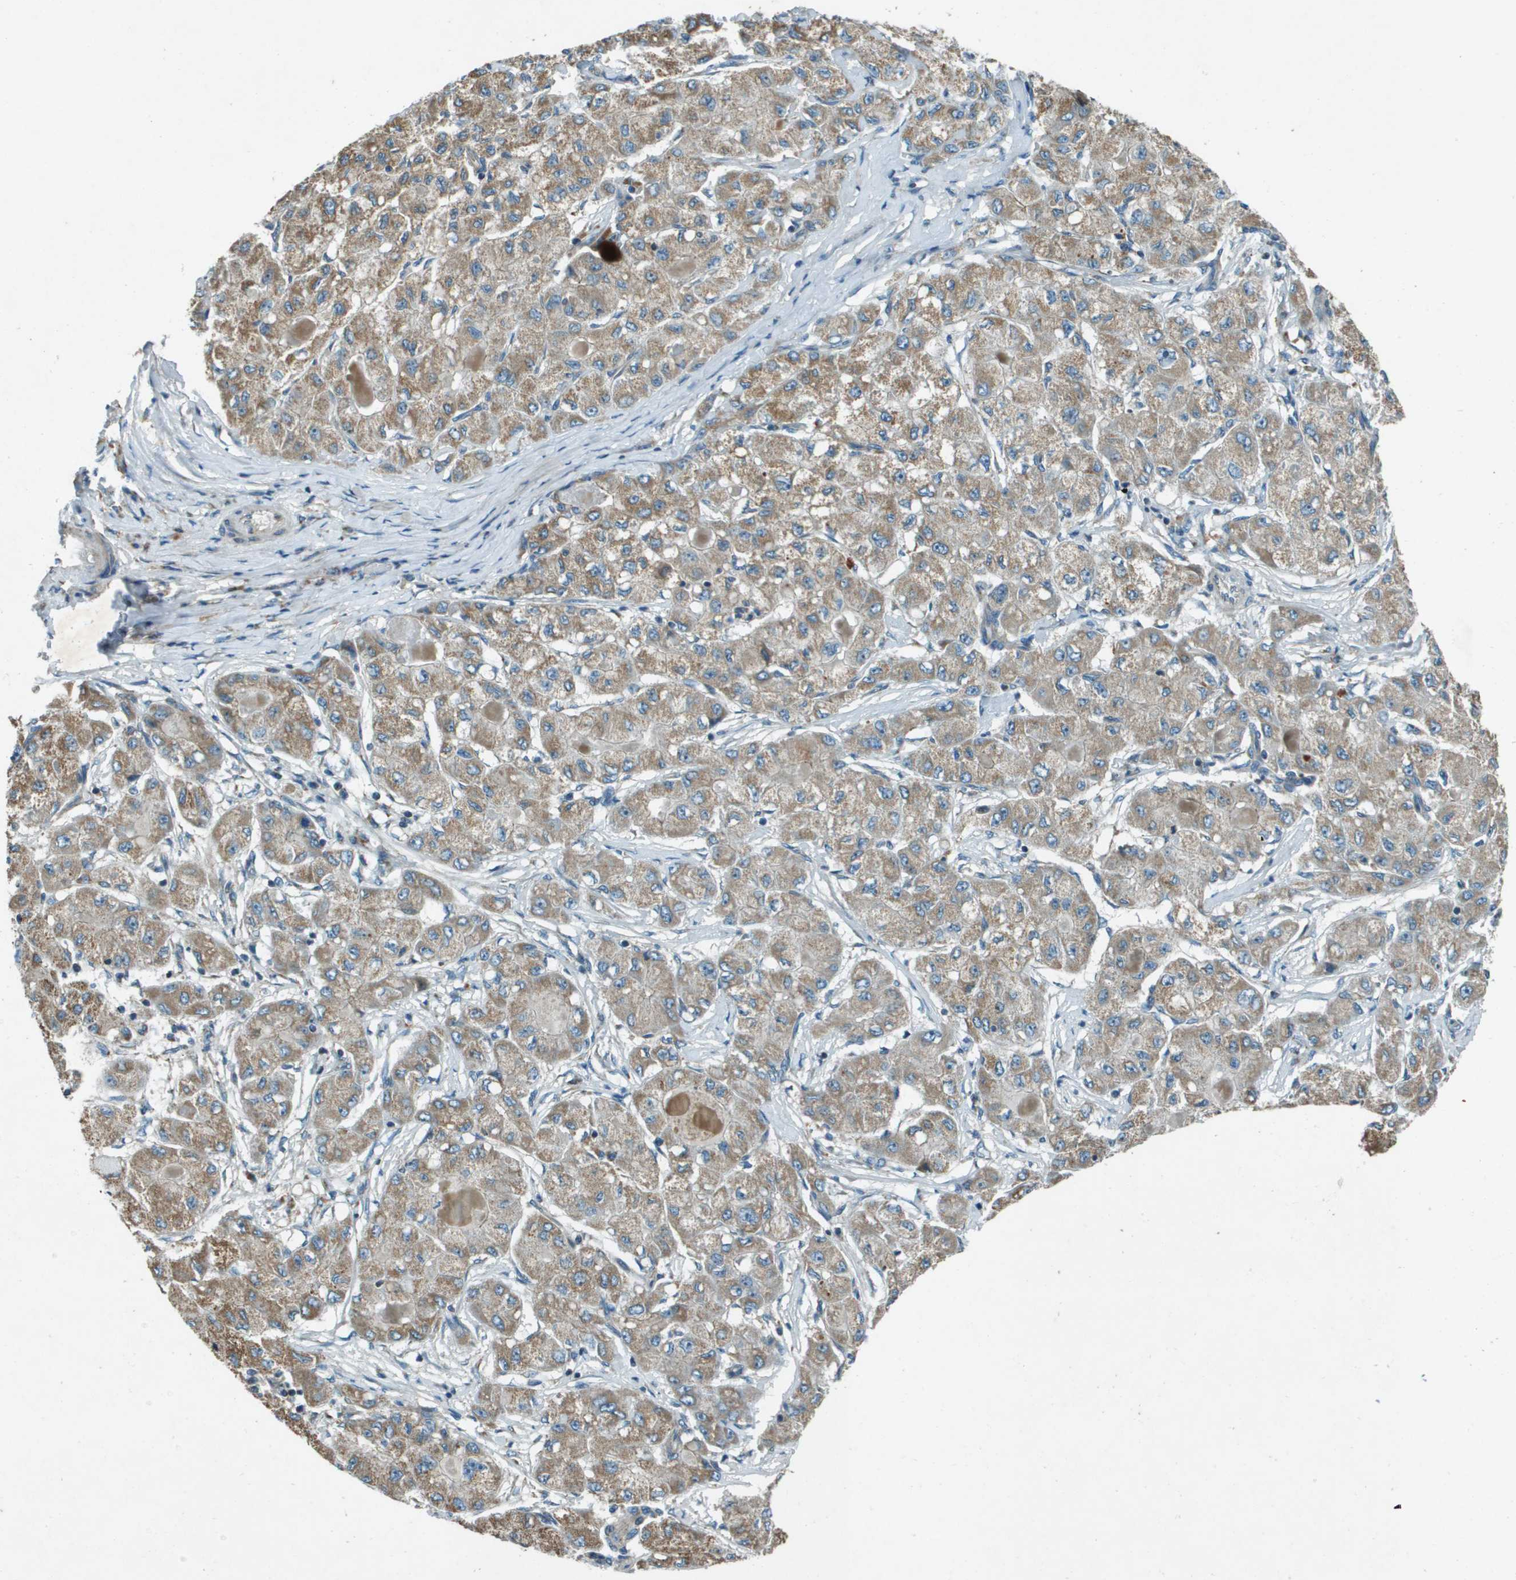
{"staining": {"intensity": "moderate", "quantity": ">75%", "location": "cytoplasmic/membranous"}, "tissue": "liver cancer", "cell_type": "Tumor cells", "image_type": "cancer", "snomed": [{"axis": "morphology", "description": "Carcinoma, Hepatocellular, NOS"}, {"axis": "topography", "description": "Liver"}], "caption": "IHC photomicrograph of human liver hepatocellular carcinoma stained for a protein (brown), which displays medium levels of moderate cytoplasmic/membranous staining in approximately >75% of tumor cells.", "gene": "MIGA1", "patient": {"sex": "male", "age": 80}}